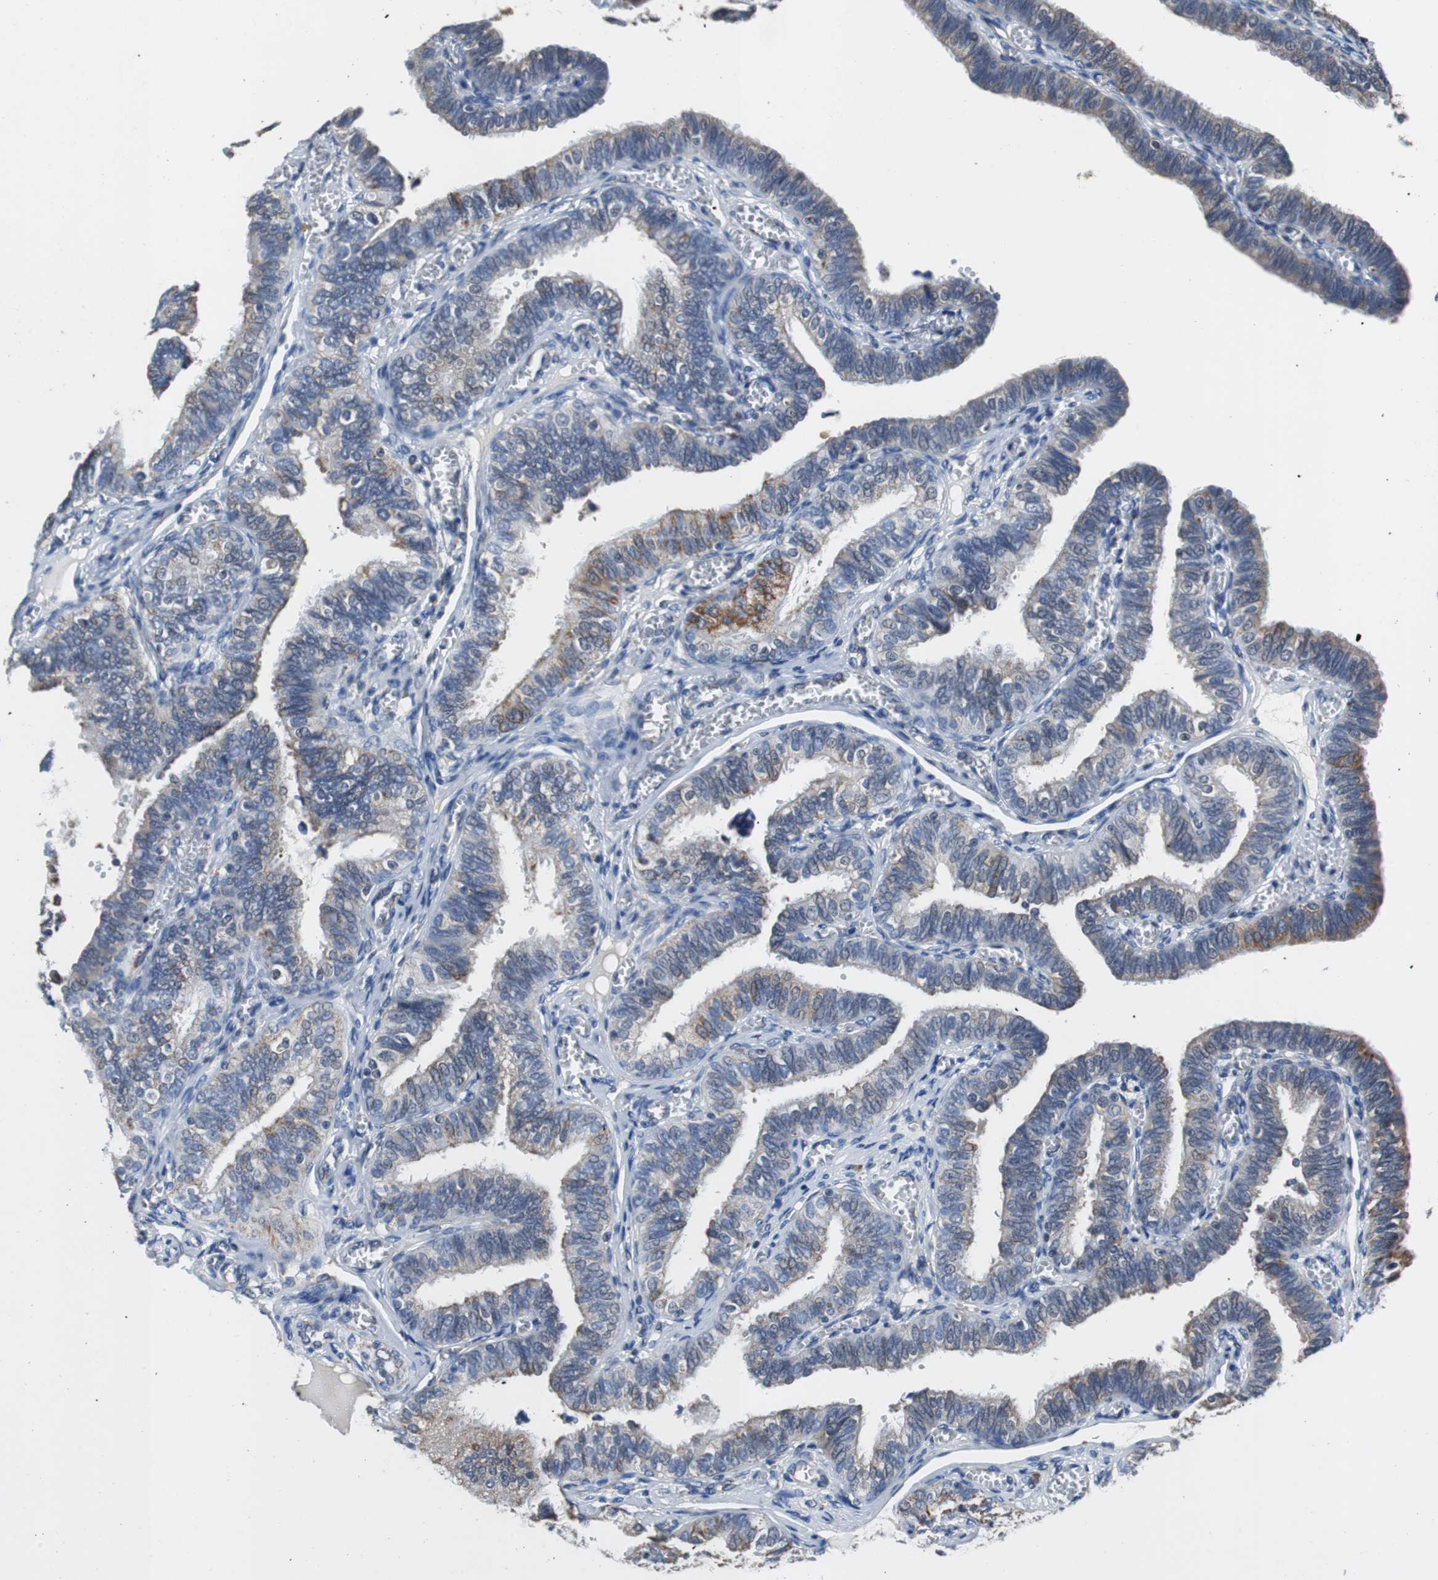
{"staining": {"intensity": "moderate", "quantity": "25%-75%", "location": "cytoplasmic/membranous"}, "tissue": "fallopian tube", "cell_type": "Glandular cells", "image_type": "normal", "snomed": [{"axis": "morphology", "description": "Normal tissue, NOS"}, {"axis": "topography", "description": "Fallopian tube"}], "caption": "Immunohistochemical staining of unremarkable fallopian tube shows medium levels of moderate cytoplasmic/membranous expression in about 25%-75% of glandular cells. (brown staining indicates protein expression, while blue staining denotes nuclei).", "gene": "PITRM1", "patient": {"sex": "female", "age": 46}}